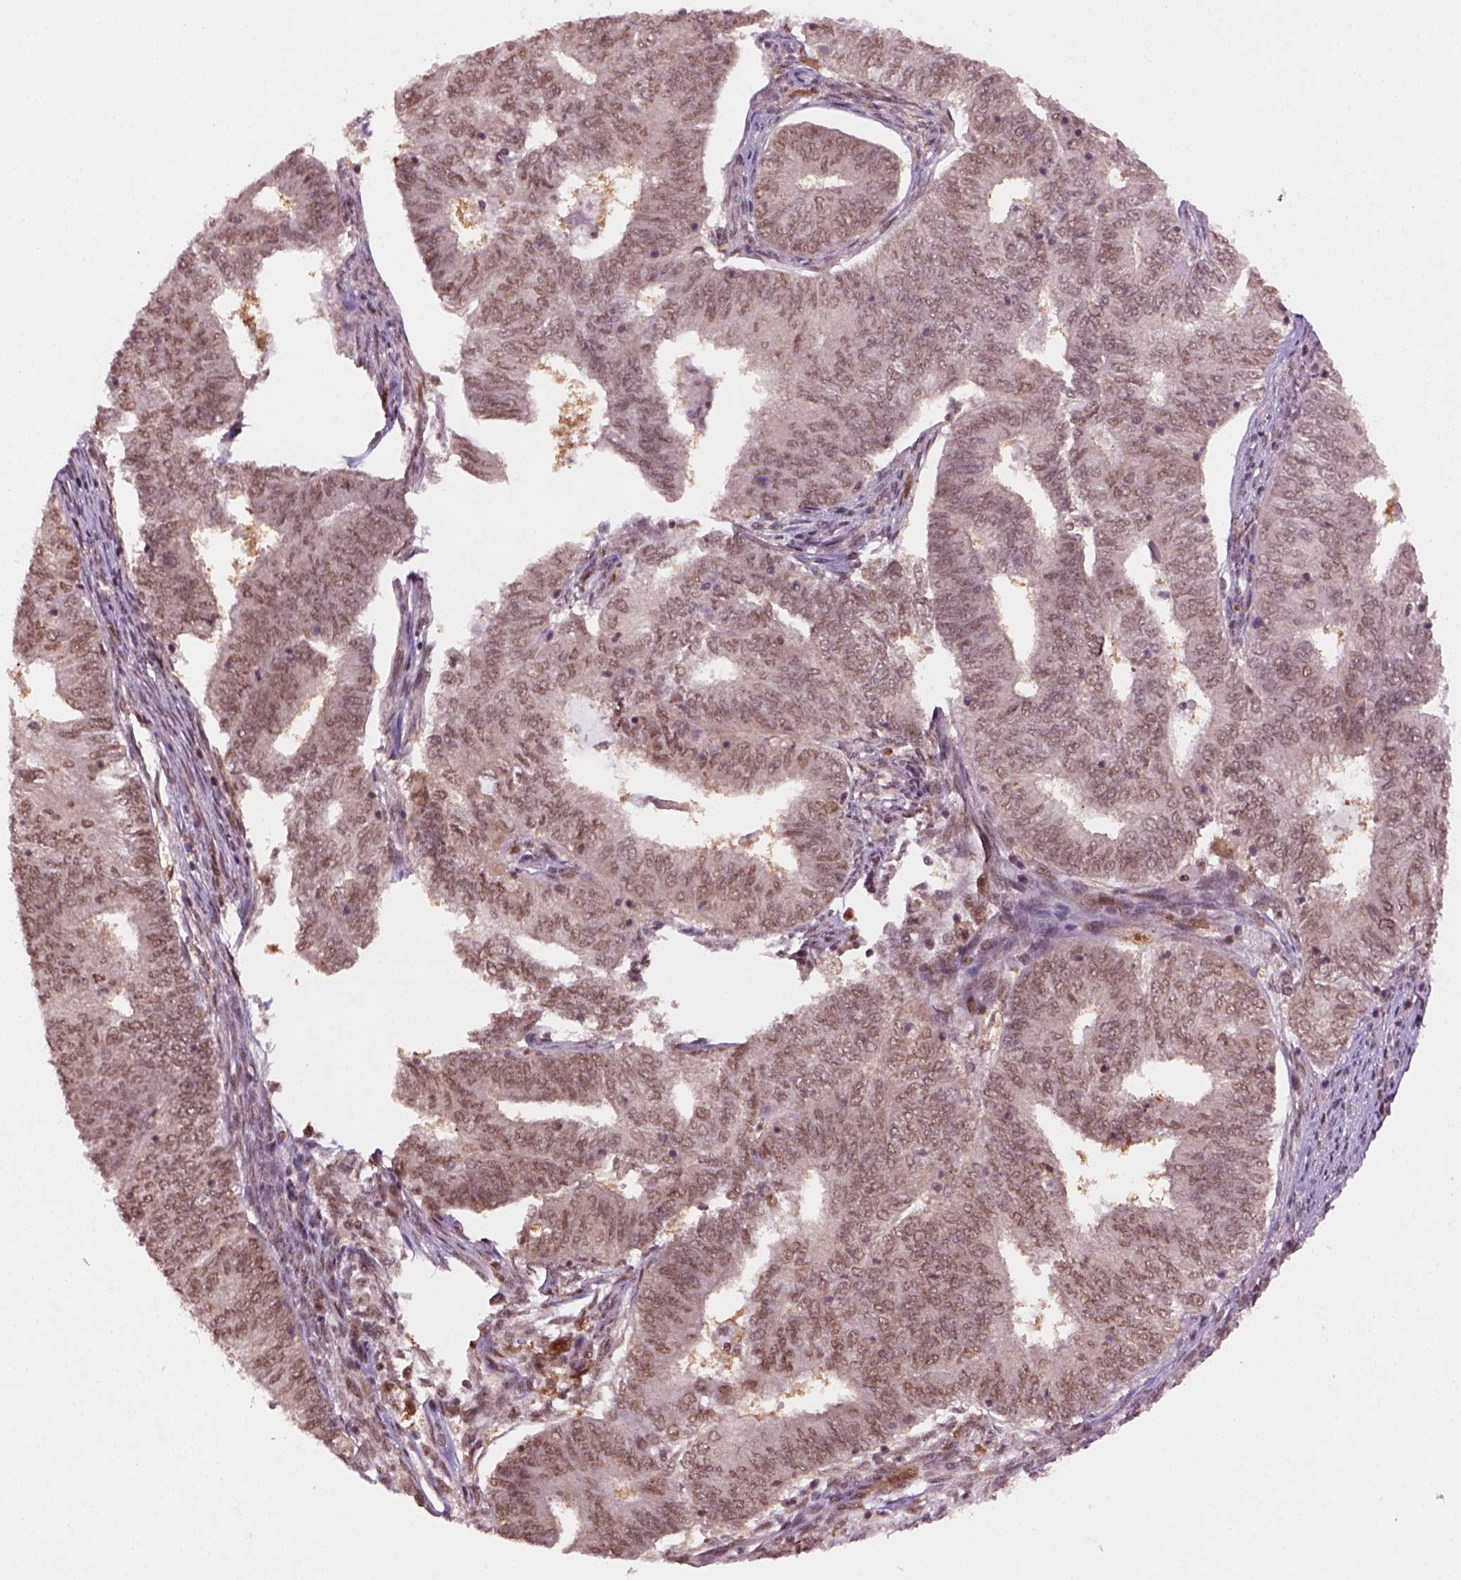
{"staining": {"intensity": "weak", "quantity": ">75%", "location": "nuclear"}, "tissue": "endometrial cancer", "cell_type": "Tumor cells", "image_type": "cancer", "snomed": [{"axis": "morphology", "description": "Adenocarcinoma, NOS"}, {"axis": "topography", "description": "Endometrium"}], "caption": "Immunohistochemical staining of human adenocarcinoma (endometrial) demonstrates low levels of weak nuclear staining in approximately >75% of tumor cells.", "gene": "GOT1", "patient": {"sex": "female", "age": 62}}